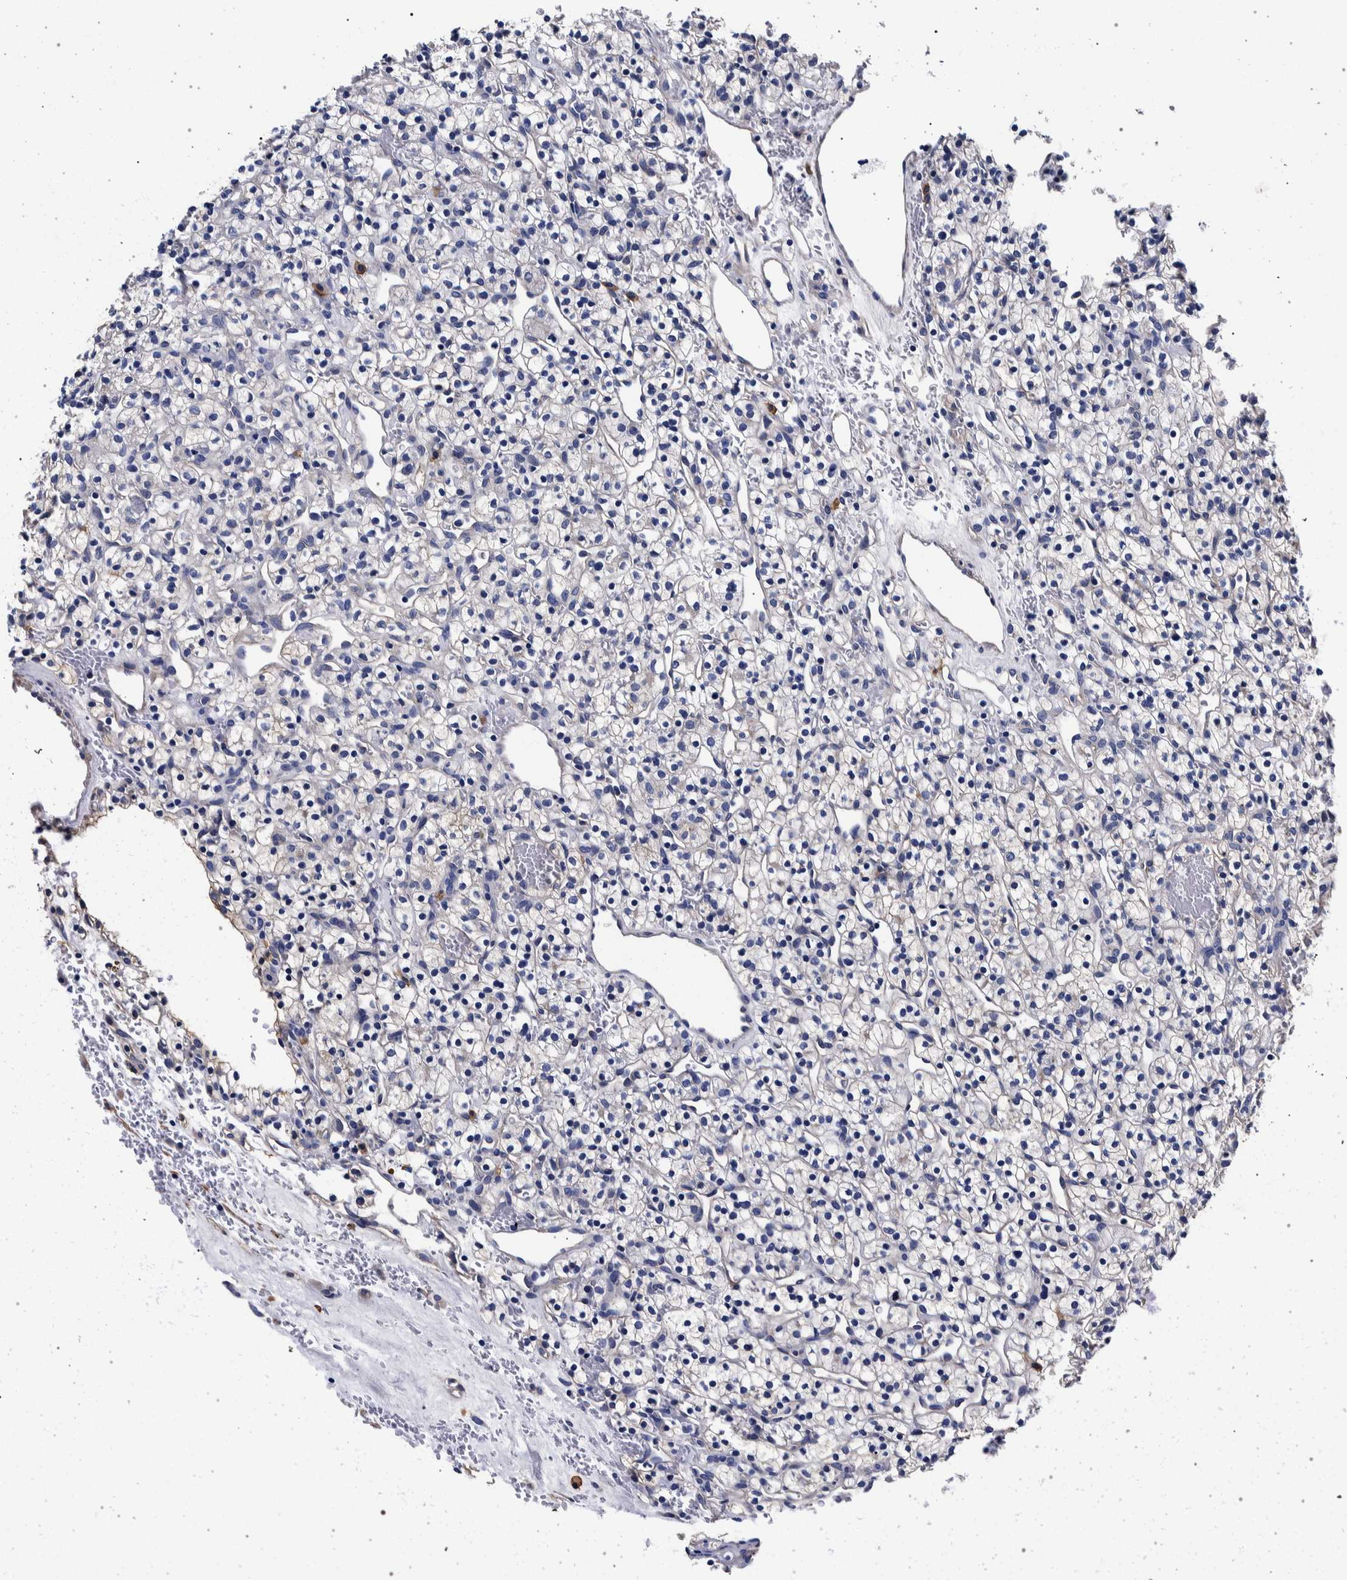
{"staining": {"intensity": "negative", "quantity": "none", "location": "none"}, "tissue": "renal cancer", "cell_type": "Tumor cells", "image_type": "cancer", "snomed": [{"axis": "morphology", "description": "Adenocarcinoma, NOS"}, {"axis": "topography", "description": "Kidney"}], "caption": "Adenocarcinoma (renal) stained for a protein using immunohistochemistry displays no expression tumor cells.", "gene": "NIBAN2", "patient": {"sex": "female", "age": 57}}